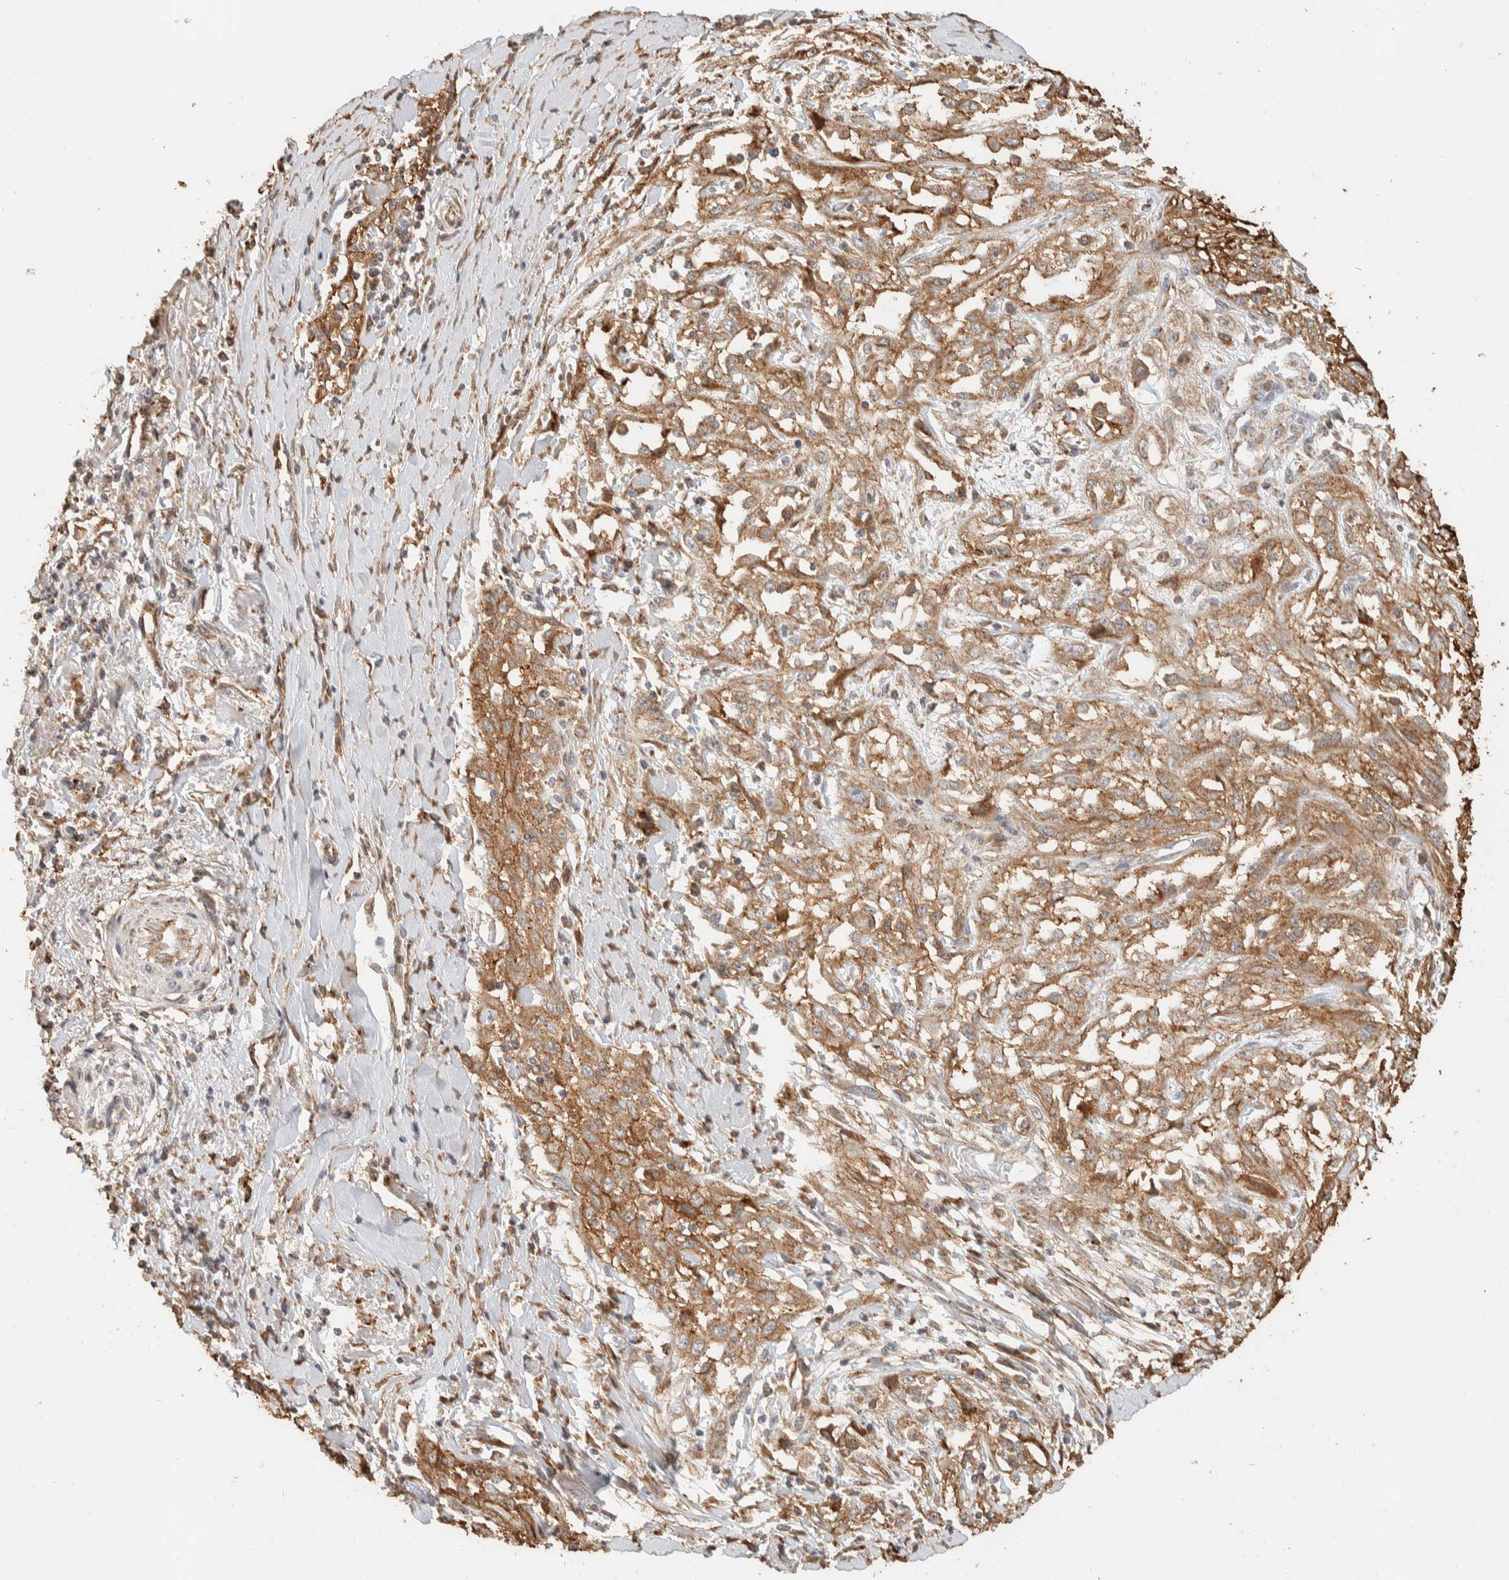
{"staining": {"intensity": "moderate", "quantity": ">75%", "location": "cytoplasmic/membranous"}, "tissue": "skin cancer", "cell_type": "Tumor cells", "image_type": "cancer", "snomed": [{"axis": "morphology", "description": "Squamous cell carcinoma, NOS"}, {"axis": "morphology", "description": "Squamous cell carcinoma, metastatic, NOS"}, {"axis": "topography", "description": "Skin"}, {"axis": "topography", "description": "Lymph node"}], "caption": "Immunohistochemical staining of metastatic squamous cell carcinoma (skin) demonstrates medium levels of moderate cytoplasmic/membranous protein staining in approximately >75% of tumor cells.", "gene": "KIF9", "patient": {"sex": "male", "age": 75}}